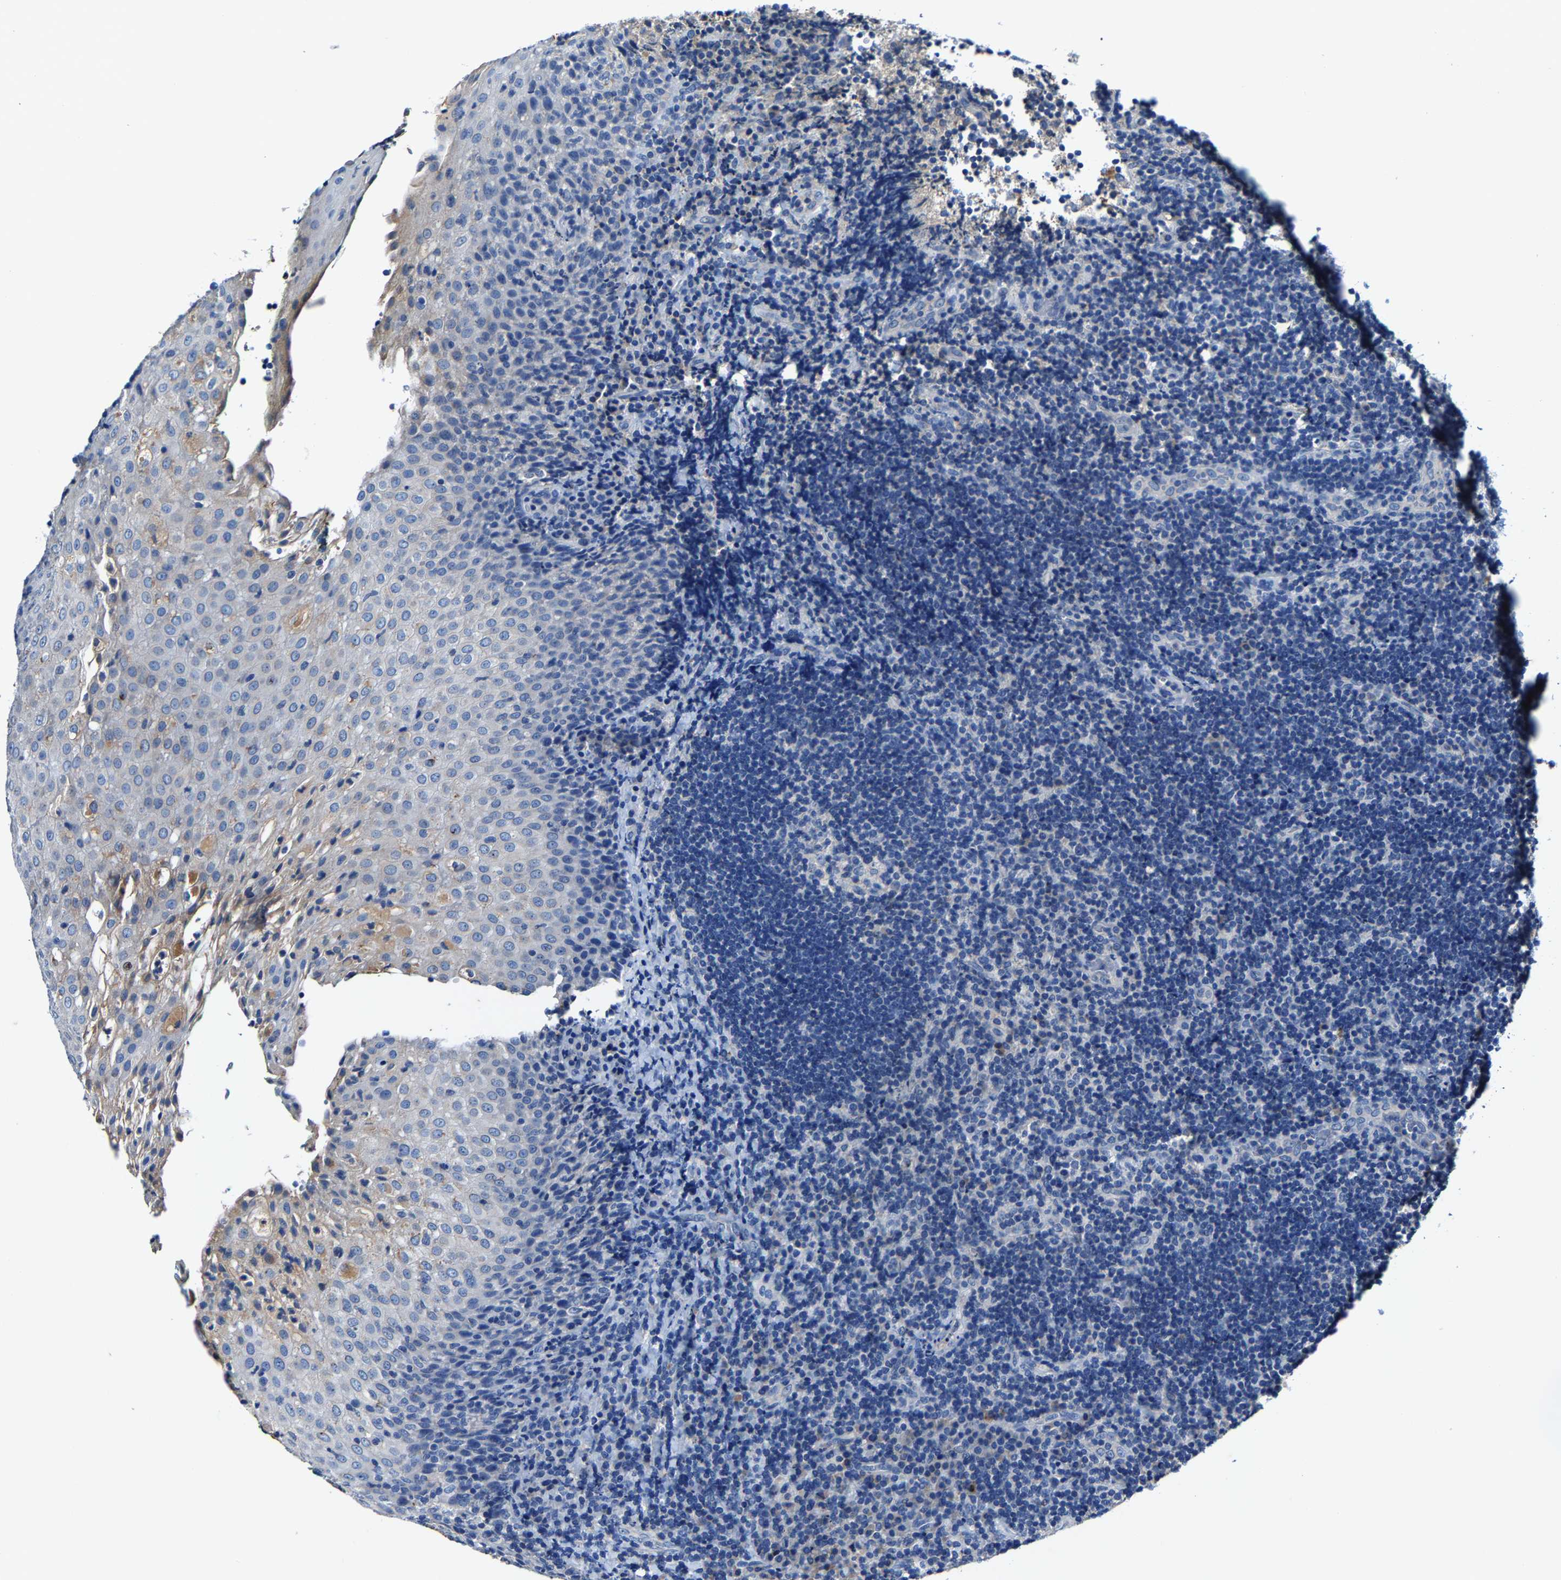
{"staining": {"intensity": "negative", "quantity": "none", "location": "none"}, "tissue": "lymphoma", "cell_type": "Tumor cells", "image_type": "cancer", "snomed": [{"axis": "morphology", "description": "Malignant lymphoma, non-Hodgkin's type, High grade"}, {"axis": "topography", "description": "Tonsil"}], "caption": "This is an IHC photomicrograph of human lymphoma. There is no positivity in tumor cells.", "gene": "SLC25A25", "patient": {"sex": "female", "age": 36}}